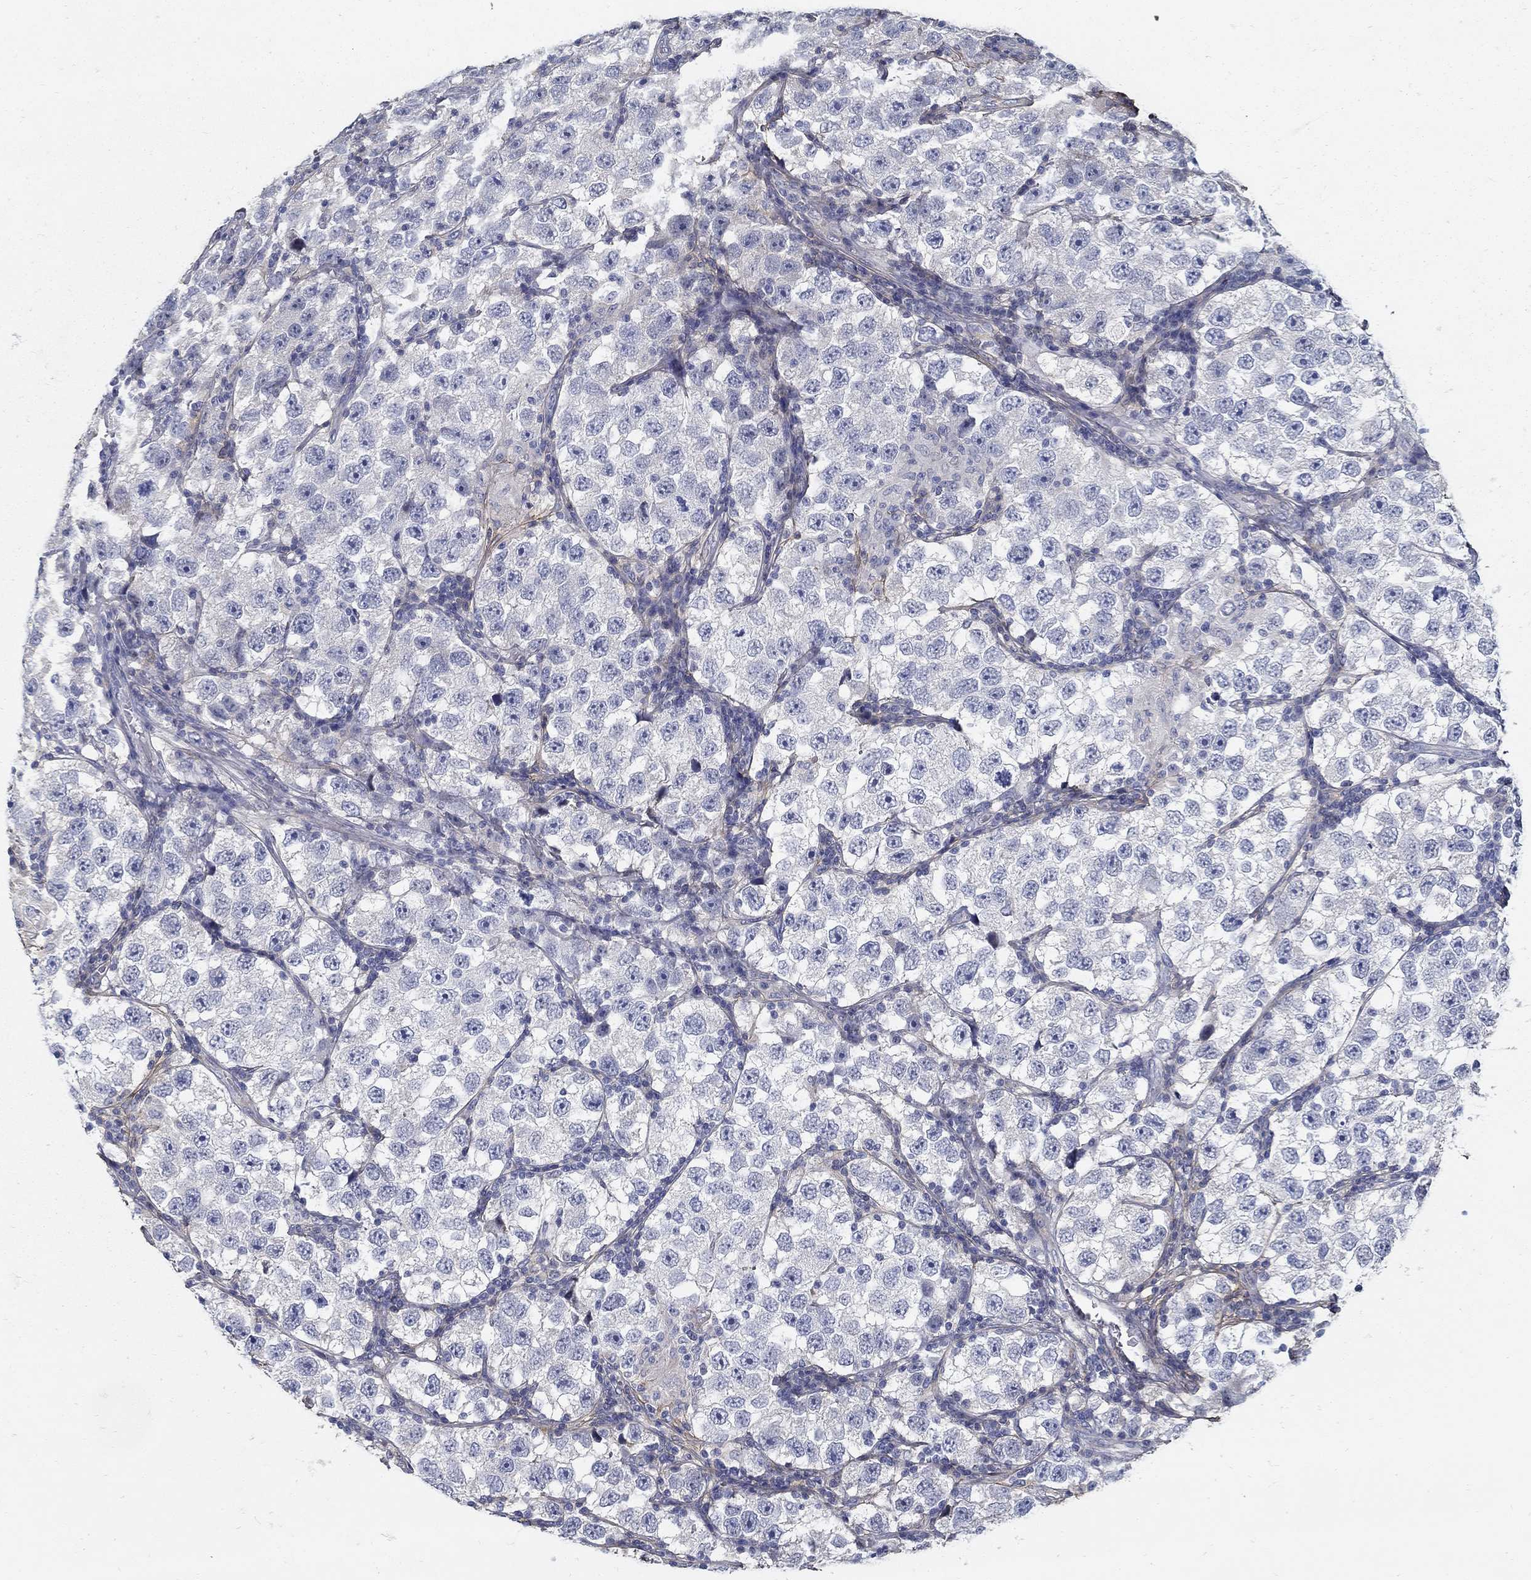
{"staining": {"intensity": "negative", "quantity": "none", "location": "none"}, "tissue": "testis cancer", "cell_type": "Tumor cells", "image_type": "cancer", "snomed": [{"axis": "morphology", "description": "Seminoma, NOS"}, {"axis": "topography", "description": "Testis"}], "caption": "Immunohistochemical staining of testis seminoma displays no significant staining in tumor cells.", "gene": "TGFBI", "patient": {"sex": "male", "age": 26}}